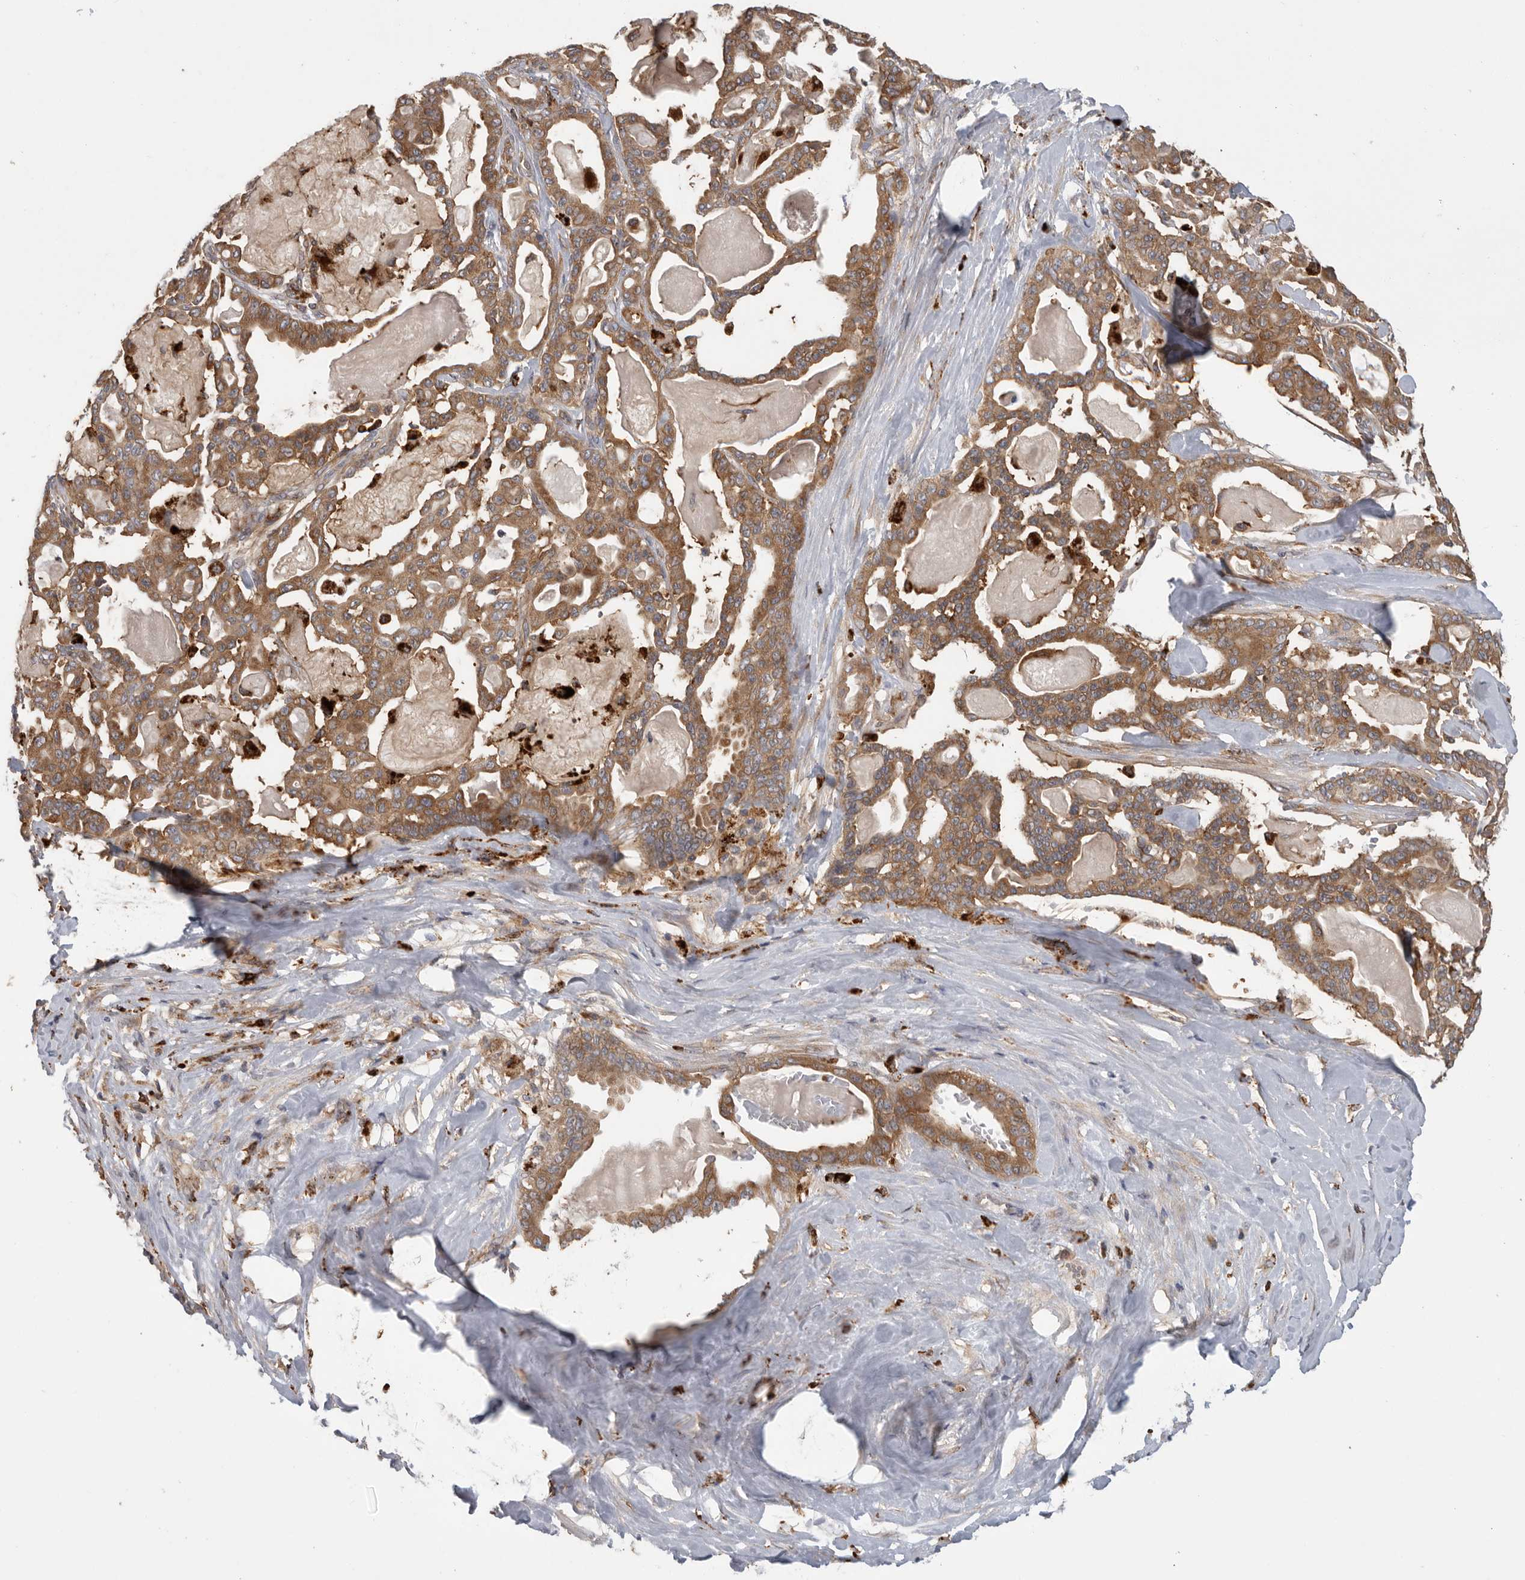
{"staining": {"intensity": "moderate", "quantity": ">75%", "location": "cytoplasmic/membranous"}, "tissue": "pancreatic cancer", "cell_type": "Tumor cells", "image_type": "cancer", "snomed": [{"axis": "morphology", "description": "Adenocarcinoma, NOS"}, {"axis": "topography", "description": "Pancreas"}], "caption": "Tumor cells reveal medium levels of moderate cytoplasmic/membranous staining in approximately >75% of cells in pancreatic cancer. Using DAB (3,3'-diaminobenzidine) (brown) and hematoxylin (blue) stains, captured at high magnification using brightfield microscopy.", "gene": "C1orf109", "patient": {"sex": "male", "age": 63}}